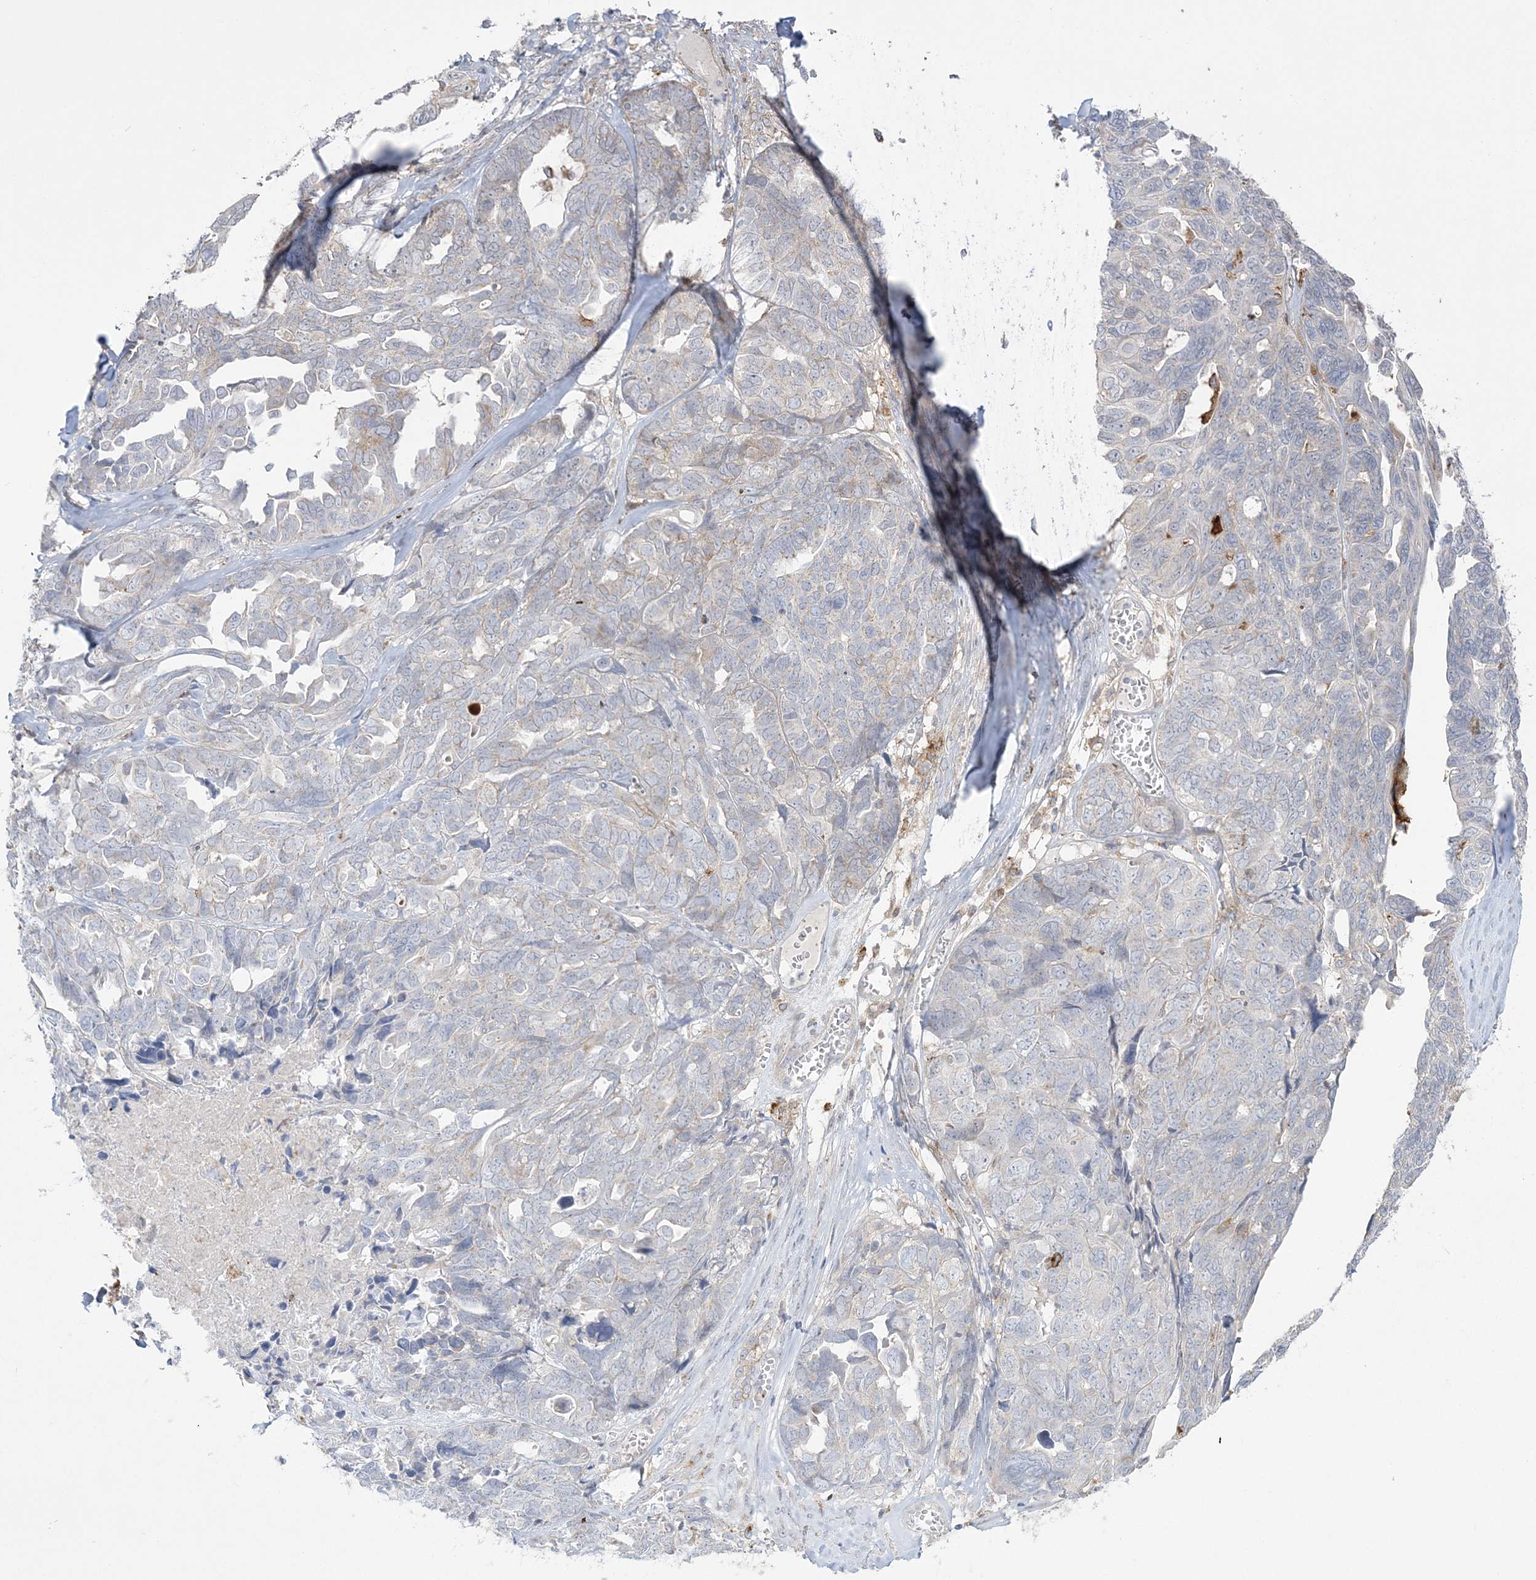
{"staining": {"intensity": "negative", "quantity": "none", "location": "none"}, "tissue": "ovarian cancer", "cell_type": "Tumor cells", "image_type": "cancer", "snomed": [{"axis": "morphology", "description": "Cystadenocarcinoma, serous, NOS"}, {"axis": "topography", "description": "Ovary"}], "caption": "A high-resolution histopathology image shows immunohistochemistry (IHC) staining of ovarian serous cystadenocarcinoma, which shows no significant staining in tumor cells. (Brightfield microscopy of DAB immunohistochemistry at high magnification).", "gene": "HAAO", "patient": {"sex": "female", "age": 79}}